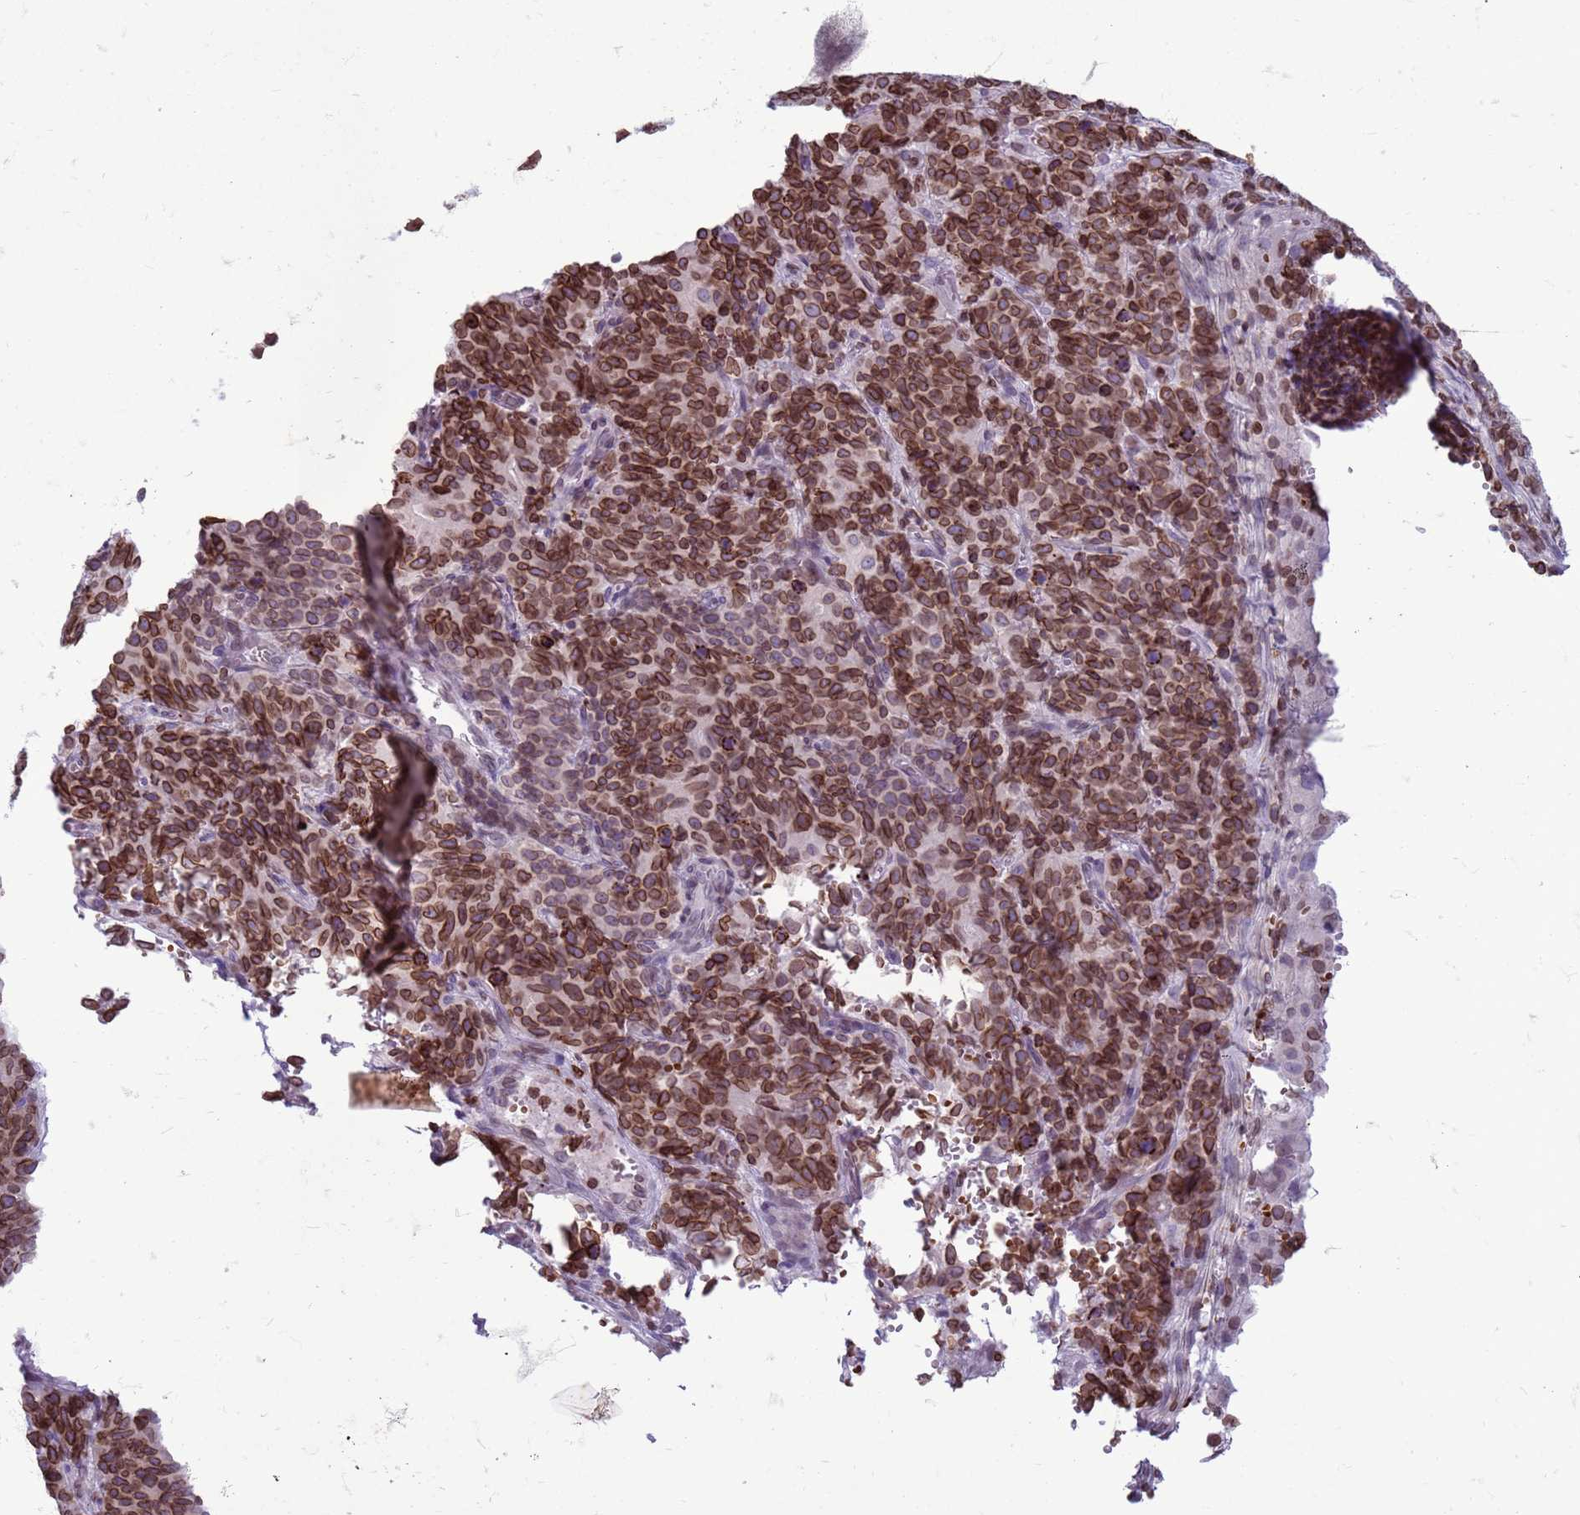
{"staining": {"intensity": "strong", "quantity": ">75%", "location": "cytoplasmic/membranous,nuclear"}, "tissue": "cervical cancer", "cell_type": "Tumor cells", "image_type": "cancer", "snomed": [{"axis": "morphology", "description": "Squamous cell carcinoma, NOS"}, {"axis": "topography", "description": "Cervix"}], "caption": "IHC photomicrograph of neoplastic tissue: squamous cell carcinoma (cervical) stained using immunohistochemistry displays high levels of strong protein expression localized specifically in the cytoplasmic/membranous and nuclear of tumor cells, appearing as a cytoplasmic/membranous and nuclear brown color.", "gene": "METTL25B", "patient": {"sex": "female", "age": 60}}